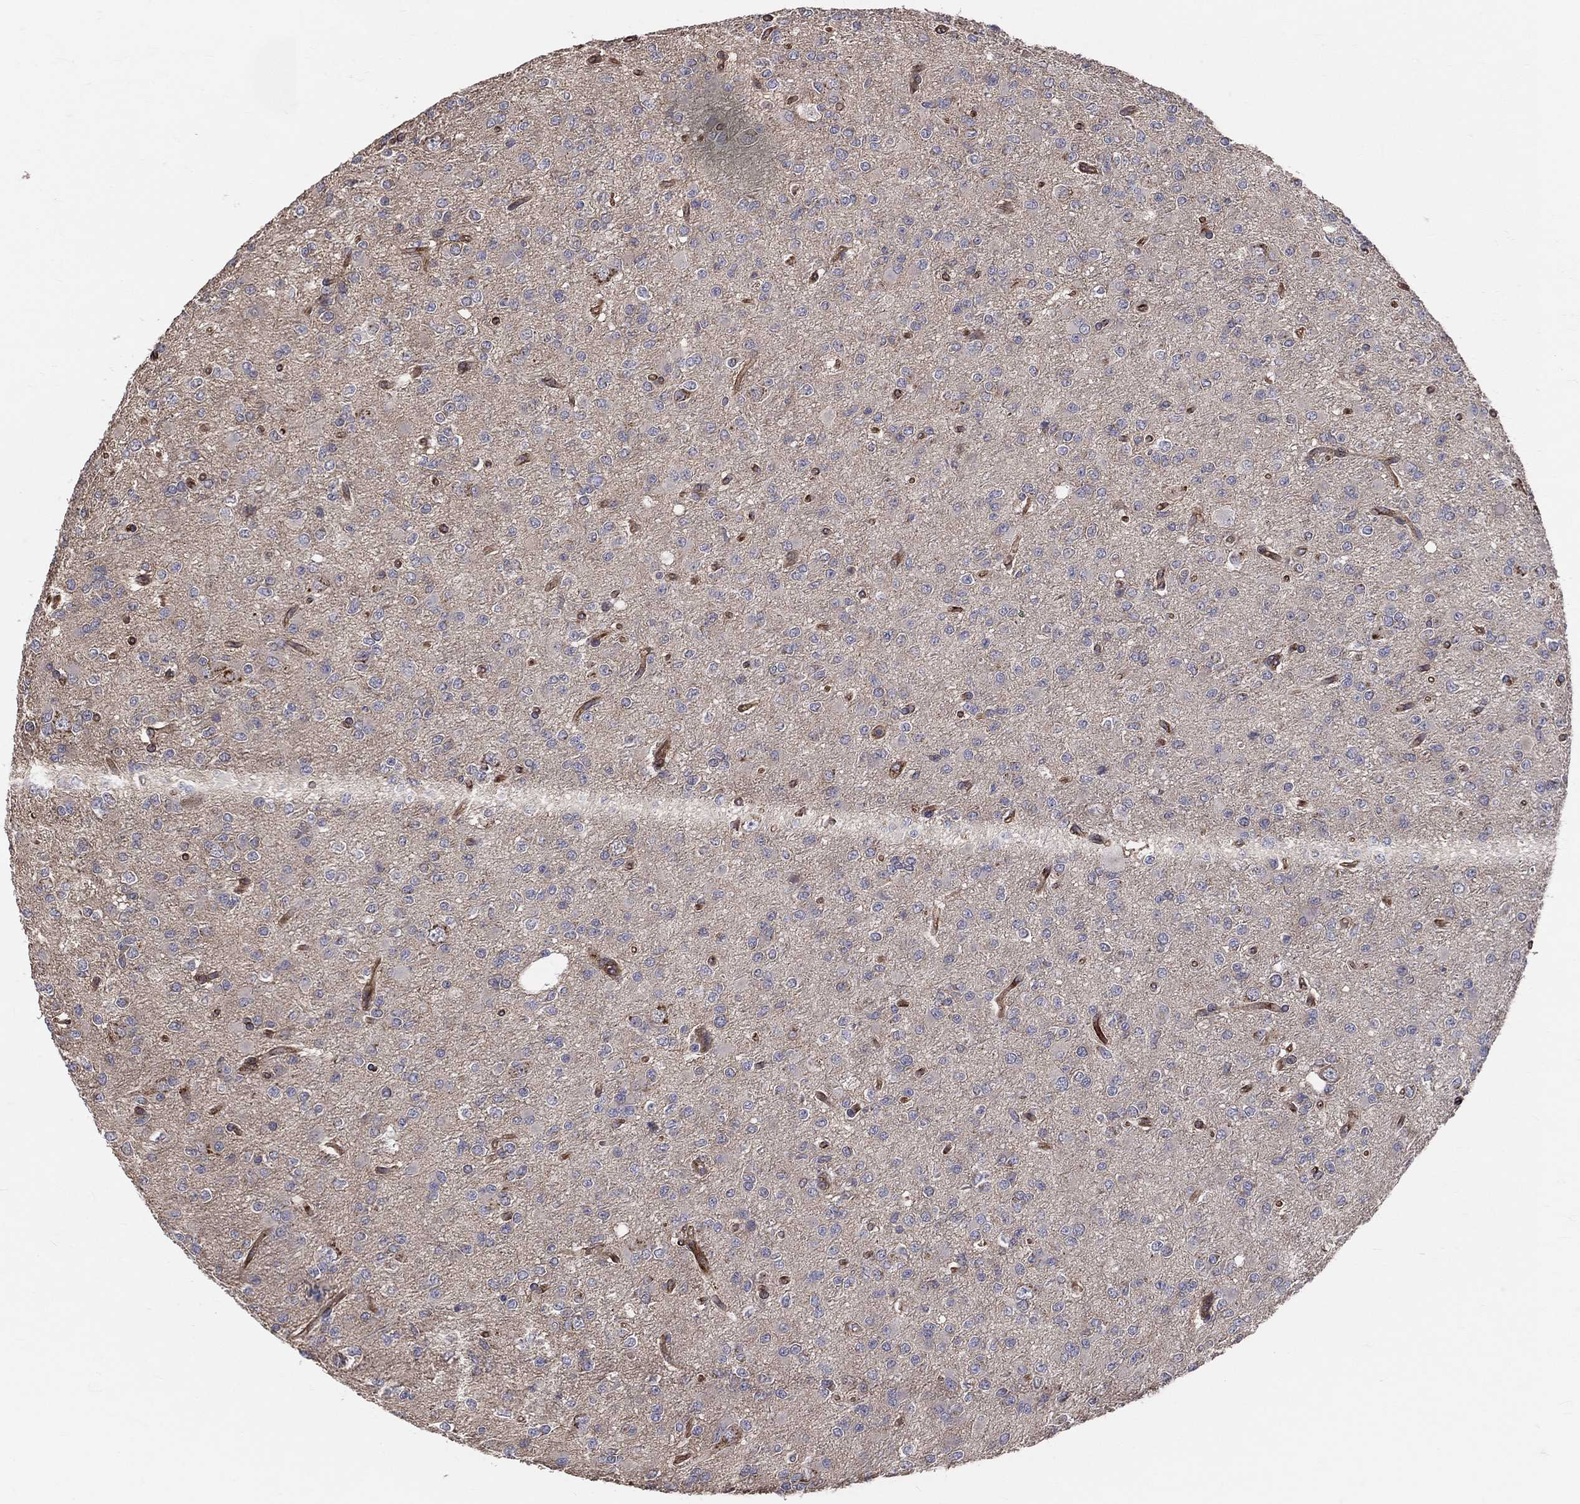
{"staining": {"intensity": "negative", "quantity": "none", "location": "none"}, "tissue": "glioma", "cell_type": "Tumor cells", "image_type": "cancer", "snomed": [{"axis": "morphology", "description": "Glioma, malignant, Low grade"}, {"axis": "topography", "description": "Brain"}], "caption": "This micrograph is of malignant glioma (low-grade) stained with immunohistochemistry to label a protein in brown with the nuclei are counter-stained blue. There is no positivity in tumor cells. The staining was performed using DAB to visualize the protein expression in brown, while the nuclei were stained in blue with hematoxylin (Magnification: 20x).", "gene": "ENTPD1", "patient": {"sex": "male", "age": 27}}